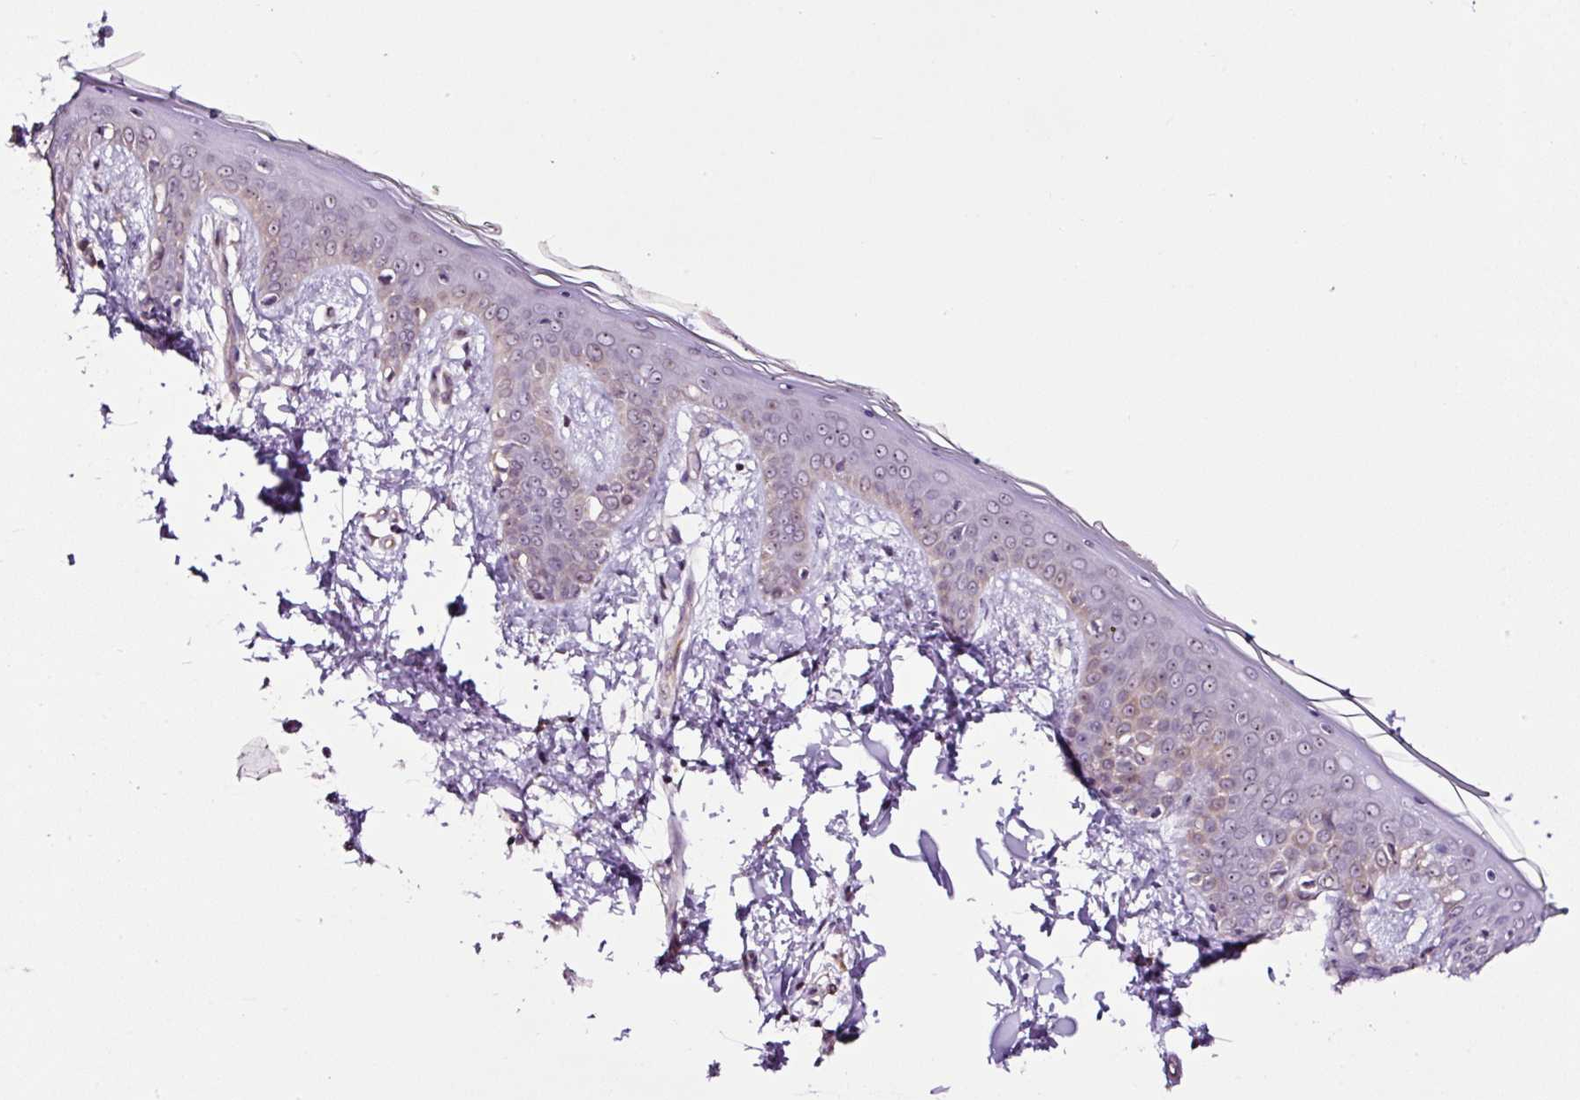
{"staining": {"intensity": "weak", "quantity": ">75%", "location": "cytoplasmic/membranous,nuclear"}, "tissue": "skin", "cell_type": "Fibroblasts", "image_type": "normal", "snomed": [{"axis": "morphology", "description": "Normal tissue, NOS"}, {"axis": "topography", "description": "Skin"}], "caption": "Immunohistochemical staining of normal skin demonstrates low levels of weak cytoplasmic/membranous,nuclear positivity in about >75% of fibroblasts. (DAB (3,3'-diaminobenzidine) = brown stain, brightfield microscopy at high magnification).", "gene": "NOM1", "patient": {"sex": "female", "age": 34}}